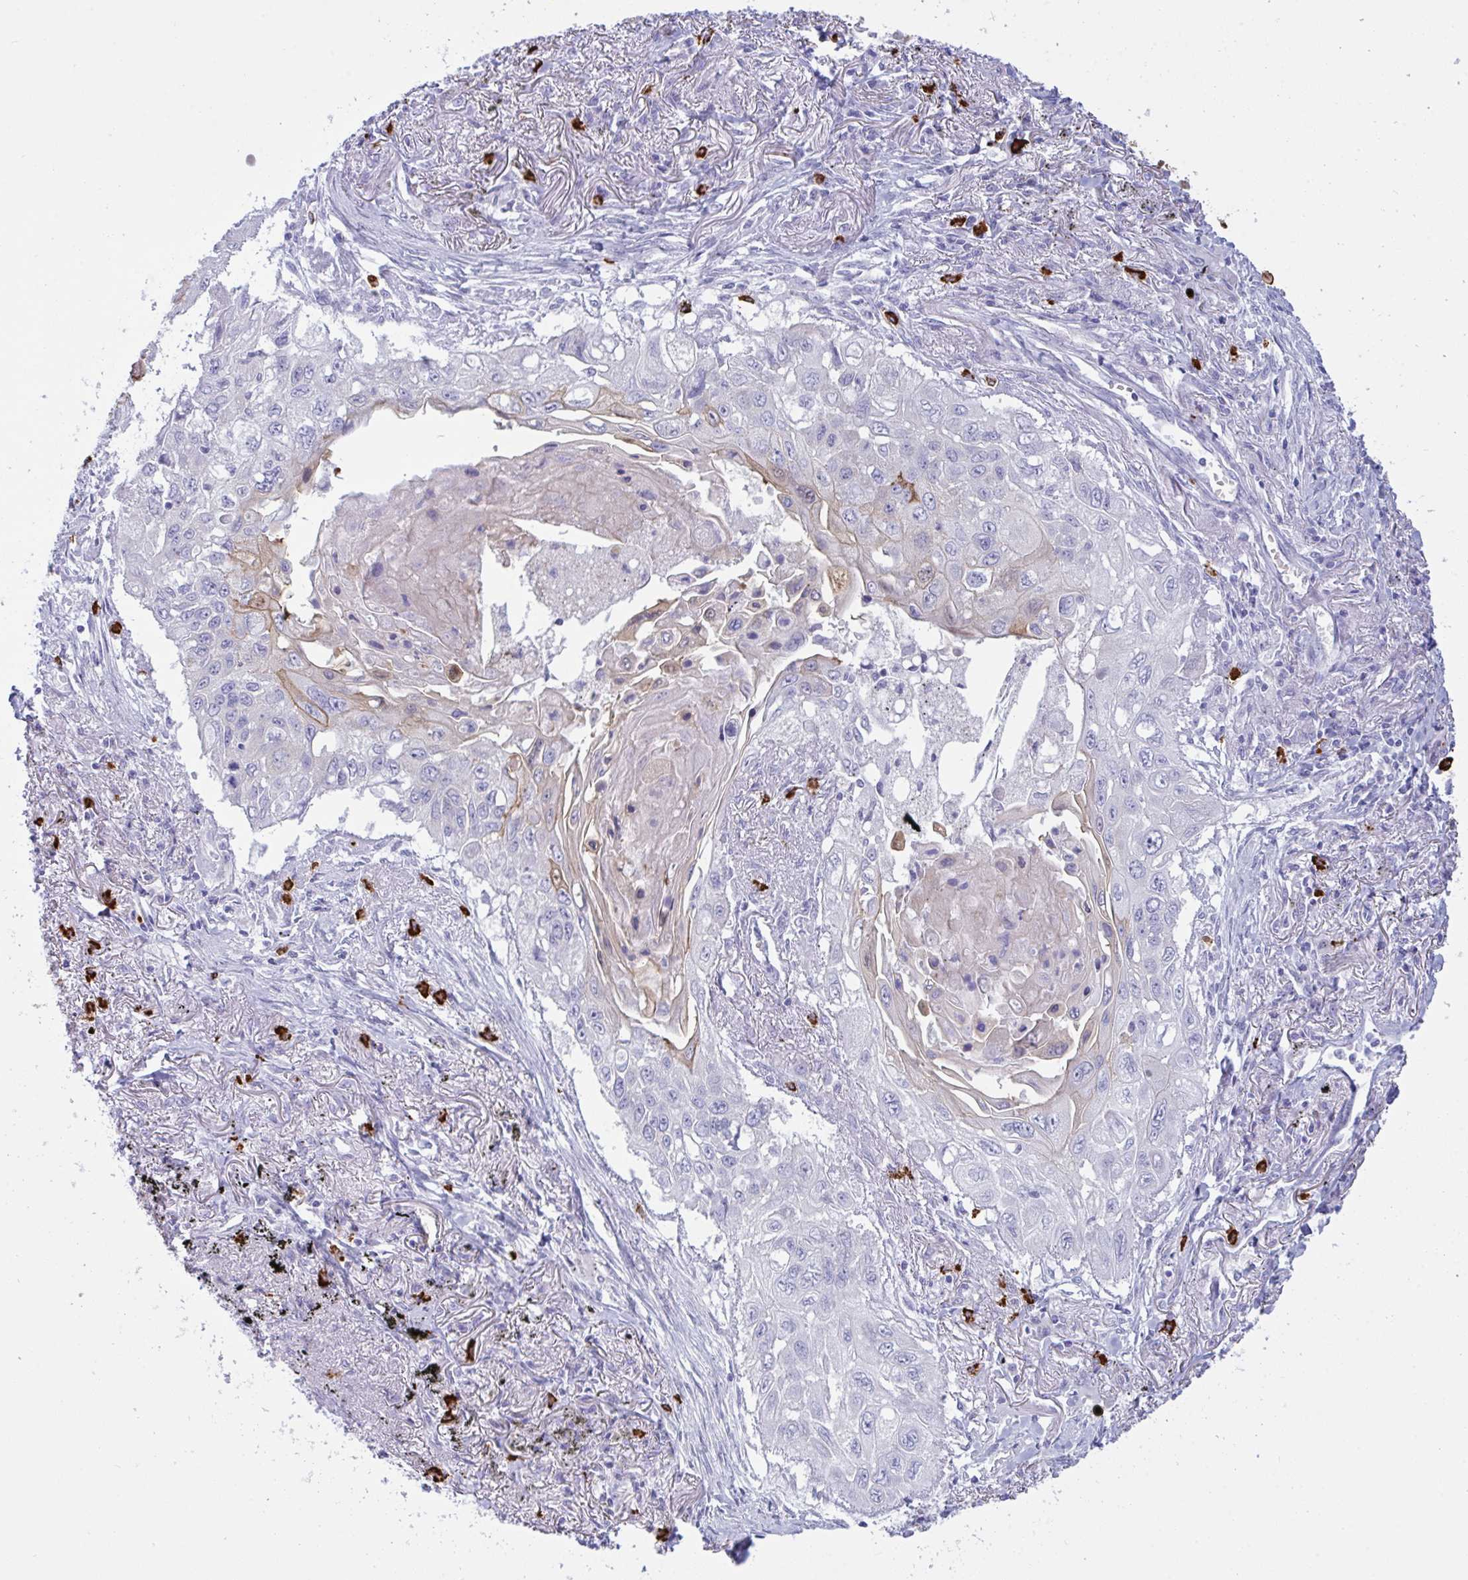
{"staining": {"intensity": "negative", "quantity": "none", "location": "none"}, "tissue": "lung cancer", "cell_type": "Tumor cells", "image_type": "cancer", "snomed": [{"axis": "morphology", "description": "Squamous cell carcinoma, NOS"}, {"axis": "topography", "description": "Lung"}], "caption": "Immunohistochemistry (IHC) photomicrograph of neoplastic tissue: human squamous cell carcinoma (lung) stained with DAB reveals no significant protein expression in tumor cells. Nuclei are stained in blue.", "gene": "ZNF684", "patient": {"sex": "male", "age": 75}}